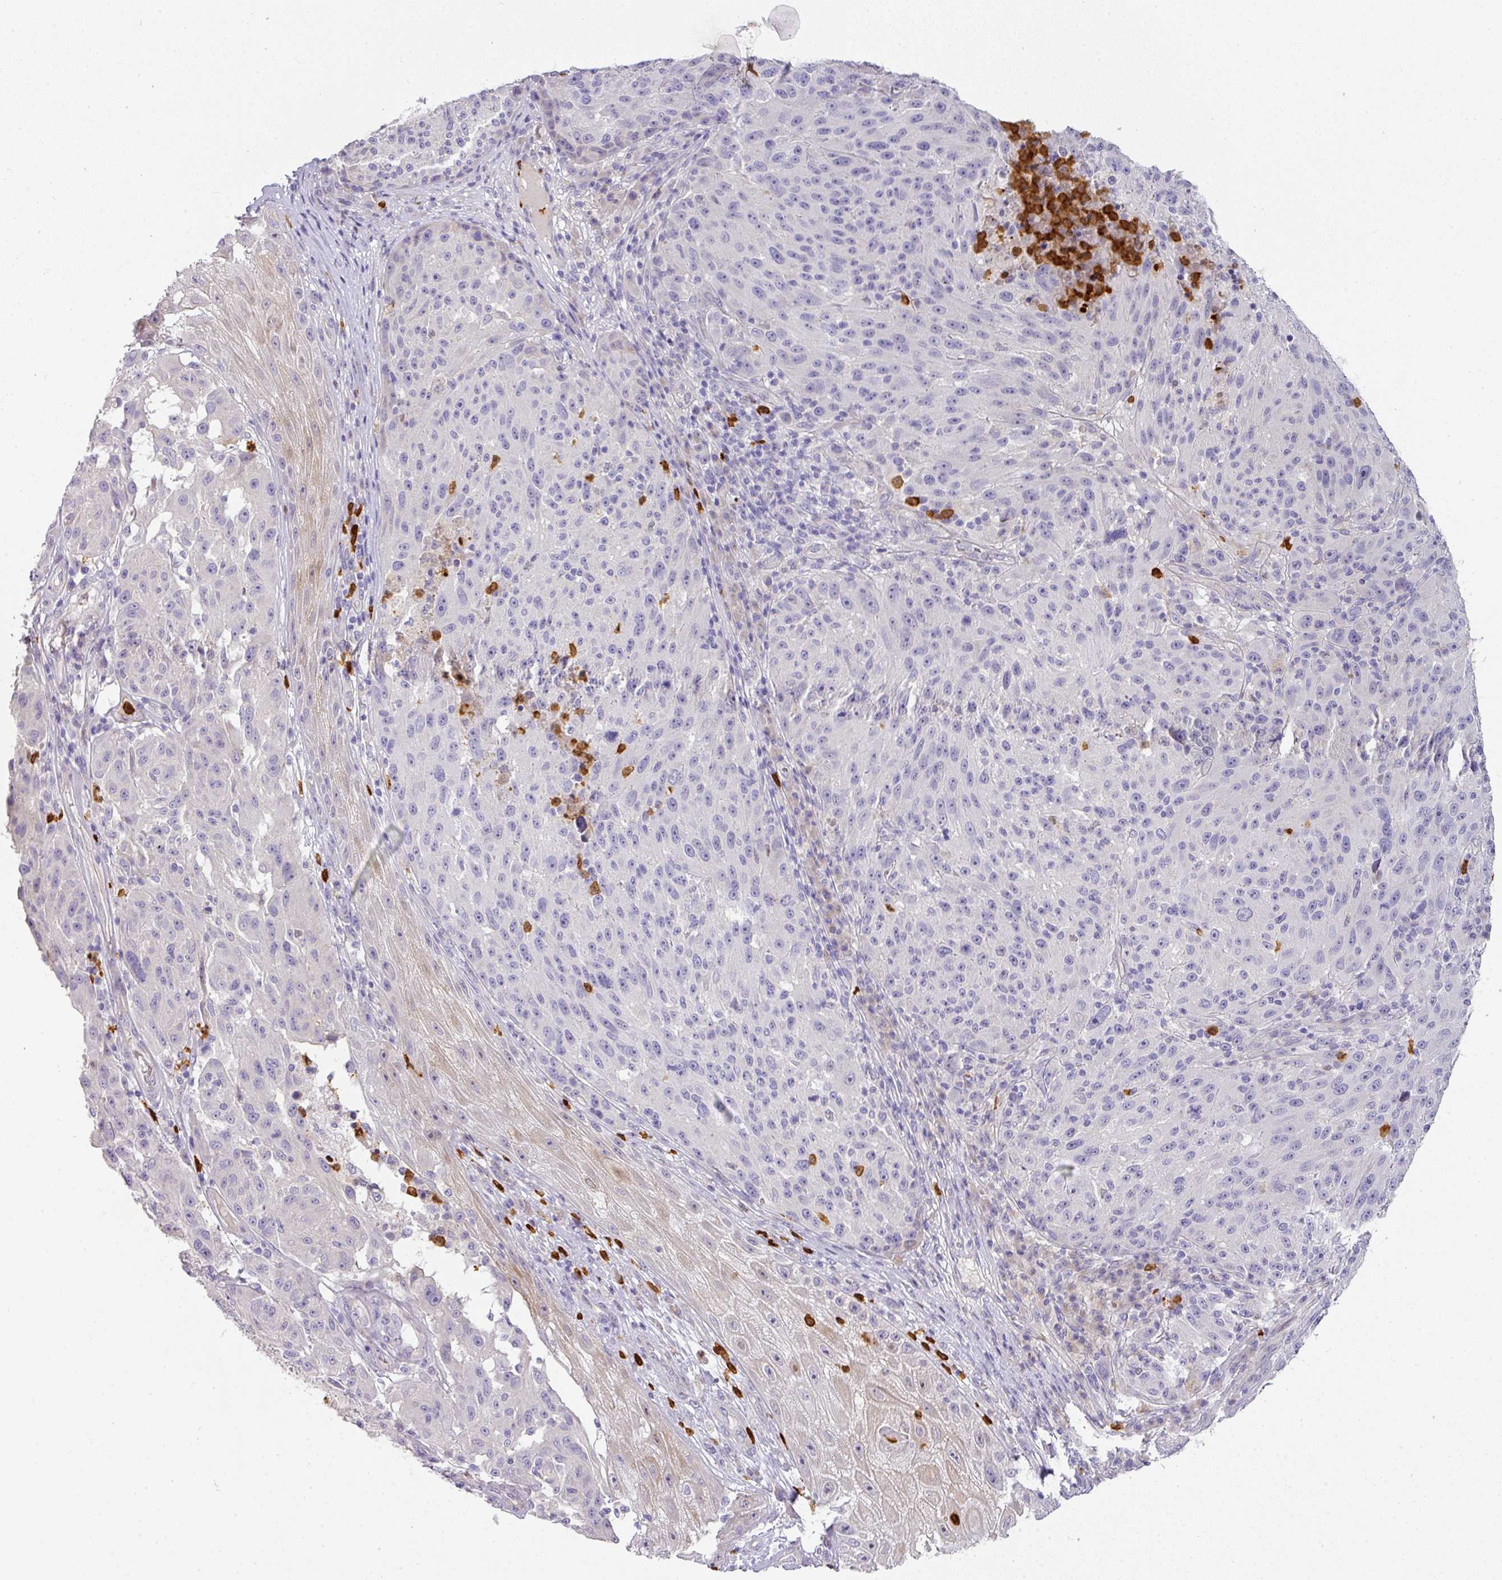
{"staining": {"intensity": "negative", "quantity": "none", "location": "none"}, "tissue": "melanoma", "cell_type": "Tumor cells", "image_type": "cancer", "snomed": [{"axis": "morphology", "description": "Malignant melanoma, NOS"}, {"axis": "topography", "description": "Skin"}], "caption": "IHC image of neoplastic tissue: melanoma stained with DAB (3,3'-diaminobenzidine) shows no significant protein staining in tumor cells. Nuclei are stained in blue.", "gene": "HHEX", "patient": {"sex": "male", "age": 53}}